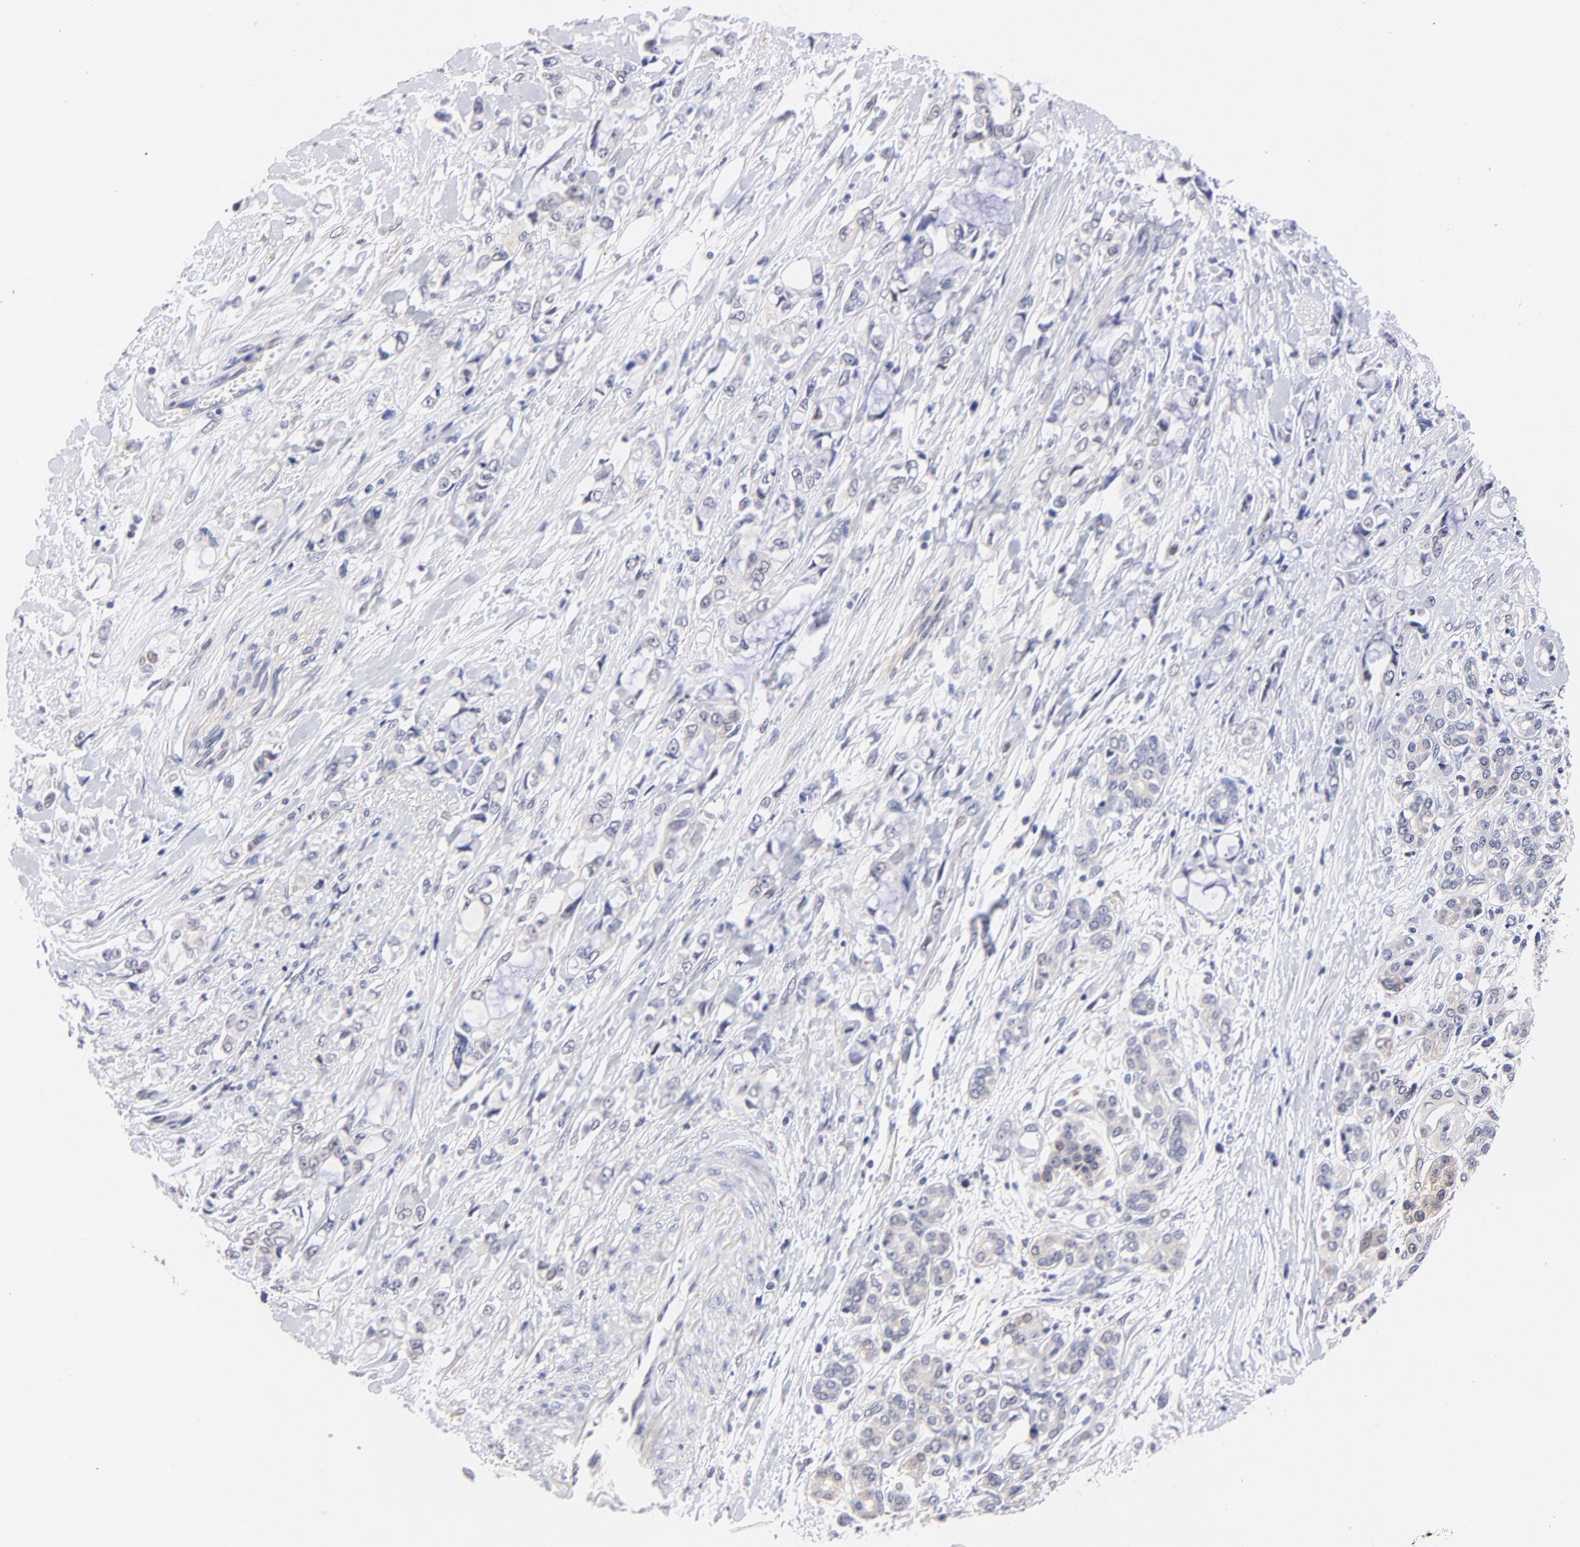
{"staining": {"intensity": "negative", "quantity": "none", "location": "none"}, "tissue": "pancreatic cancer", "cell_type": "Tumor cells", "image_type": "cancer", "snomed": [{"axis": "morphology", "description": "Adenocarcinoma, NOS"}, {"axis": "topography", "description": "Pancreas"}], "caption": "An immunohistochemistry micrograph of pancreatic cancer (adenocarcinoma) is shown. There is no staining in tumor cells of pancreatic cancer (adenocarcinoma).", "gene": "ZNF155", "patient": {"sex": "female", "age": 70}}